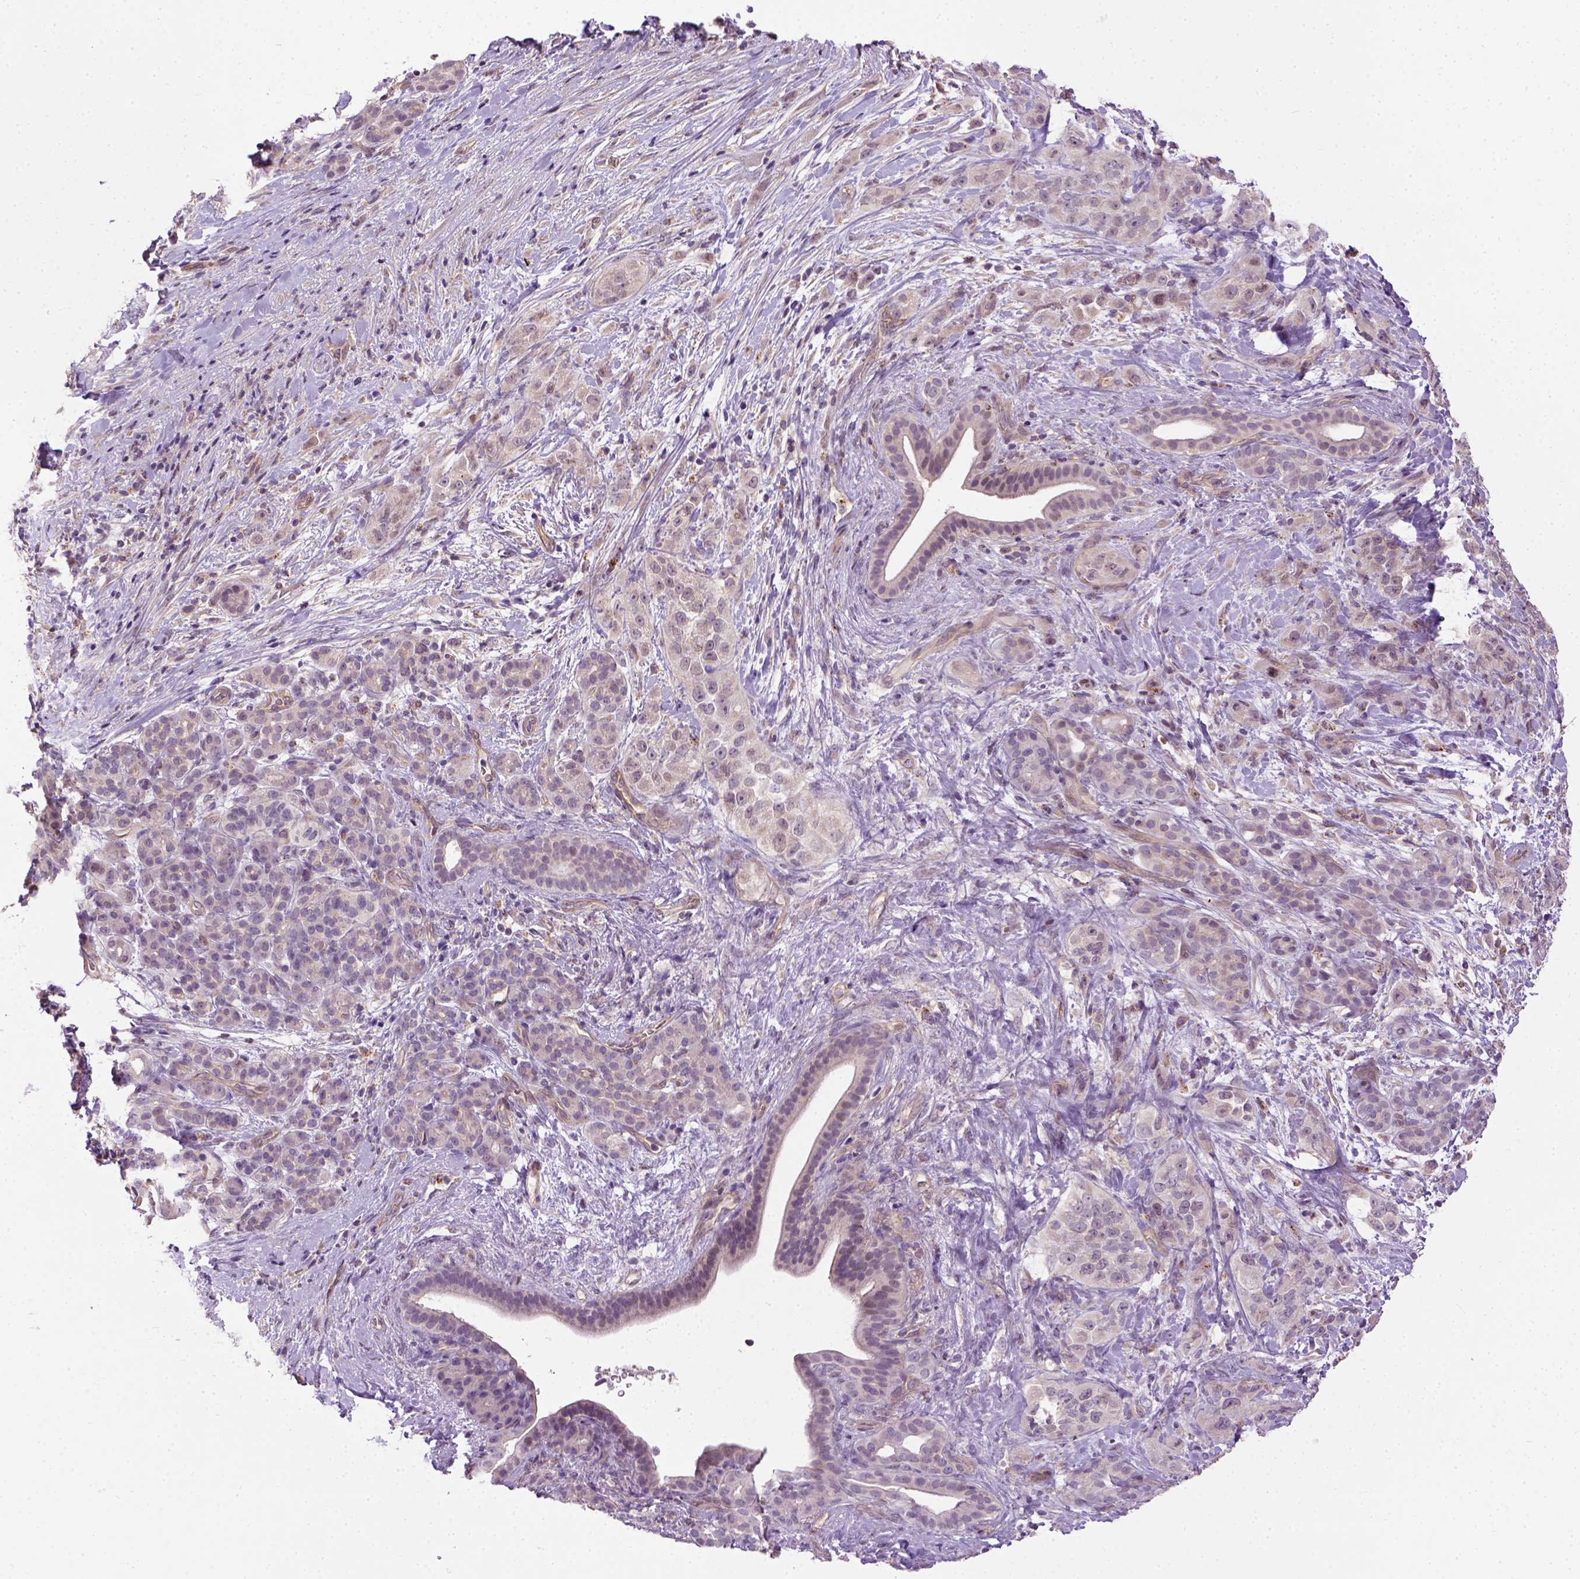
{"staining": {"intensity": "weak", "quantity": "<25%", "location": "cytoplasmic/membranous"}, "tissue": "pancreatic cancer", "cell_type": "Tumor cells", "image_type": "cancer", "snomed": [{"axis": "morphology", "description": "Adenocarcinoma, NOS"}, {"axis": "topography", "description": "Pancreas"}], "caption": "There is no significant staining in tumor cells of adenocarcinoma (pancreatic). (Stains: DAB IHC with hematoxylin counter stain, Microscopy: brightfield microscopy at high magnification).", "gene": "KAZN", "patient": {"sex": "male", "age": 44}}